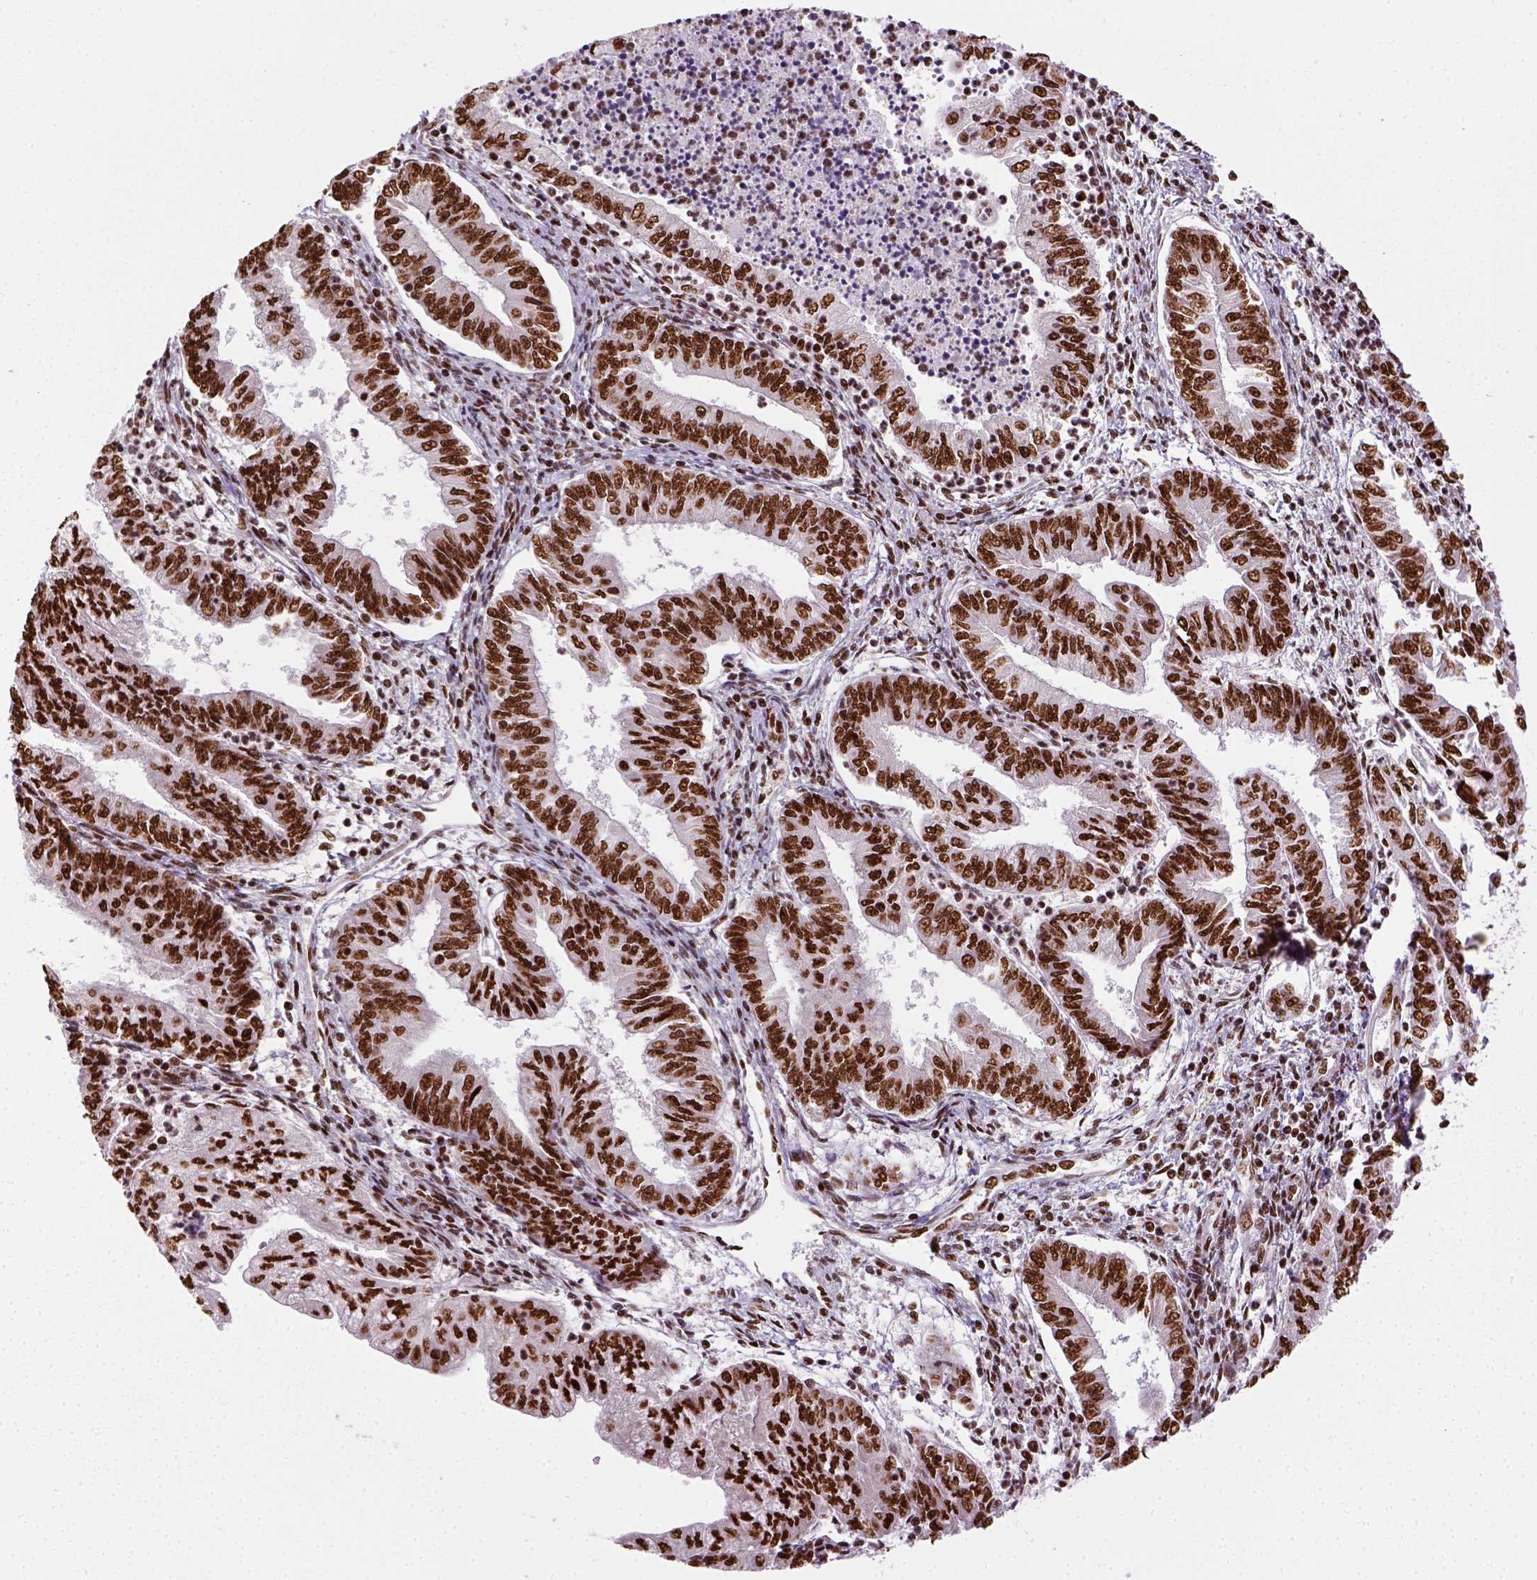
{"staining": {"intensity": "strong", "quantity": ">75%", "location": "nuclear"}, "tissue": "endometrial cancer", "cell_type": "Tumor cells", "image_type": "cancer", "snomed": [{"axis": "morphology", "description": "Adenocarcinoma, NOS"}, {"axis": "topography", "description": "Endometrium"}], "caption": "Endometrial adenocarcinoma stained with a brown dye reveals strong nuclear positive staining in about >75% of tumor cells.", "gene": "CCAR1", "patient": {"sex": "female", "age": 55}}